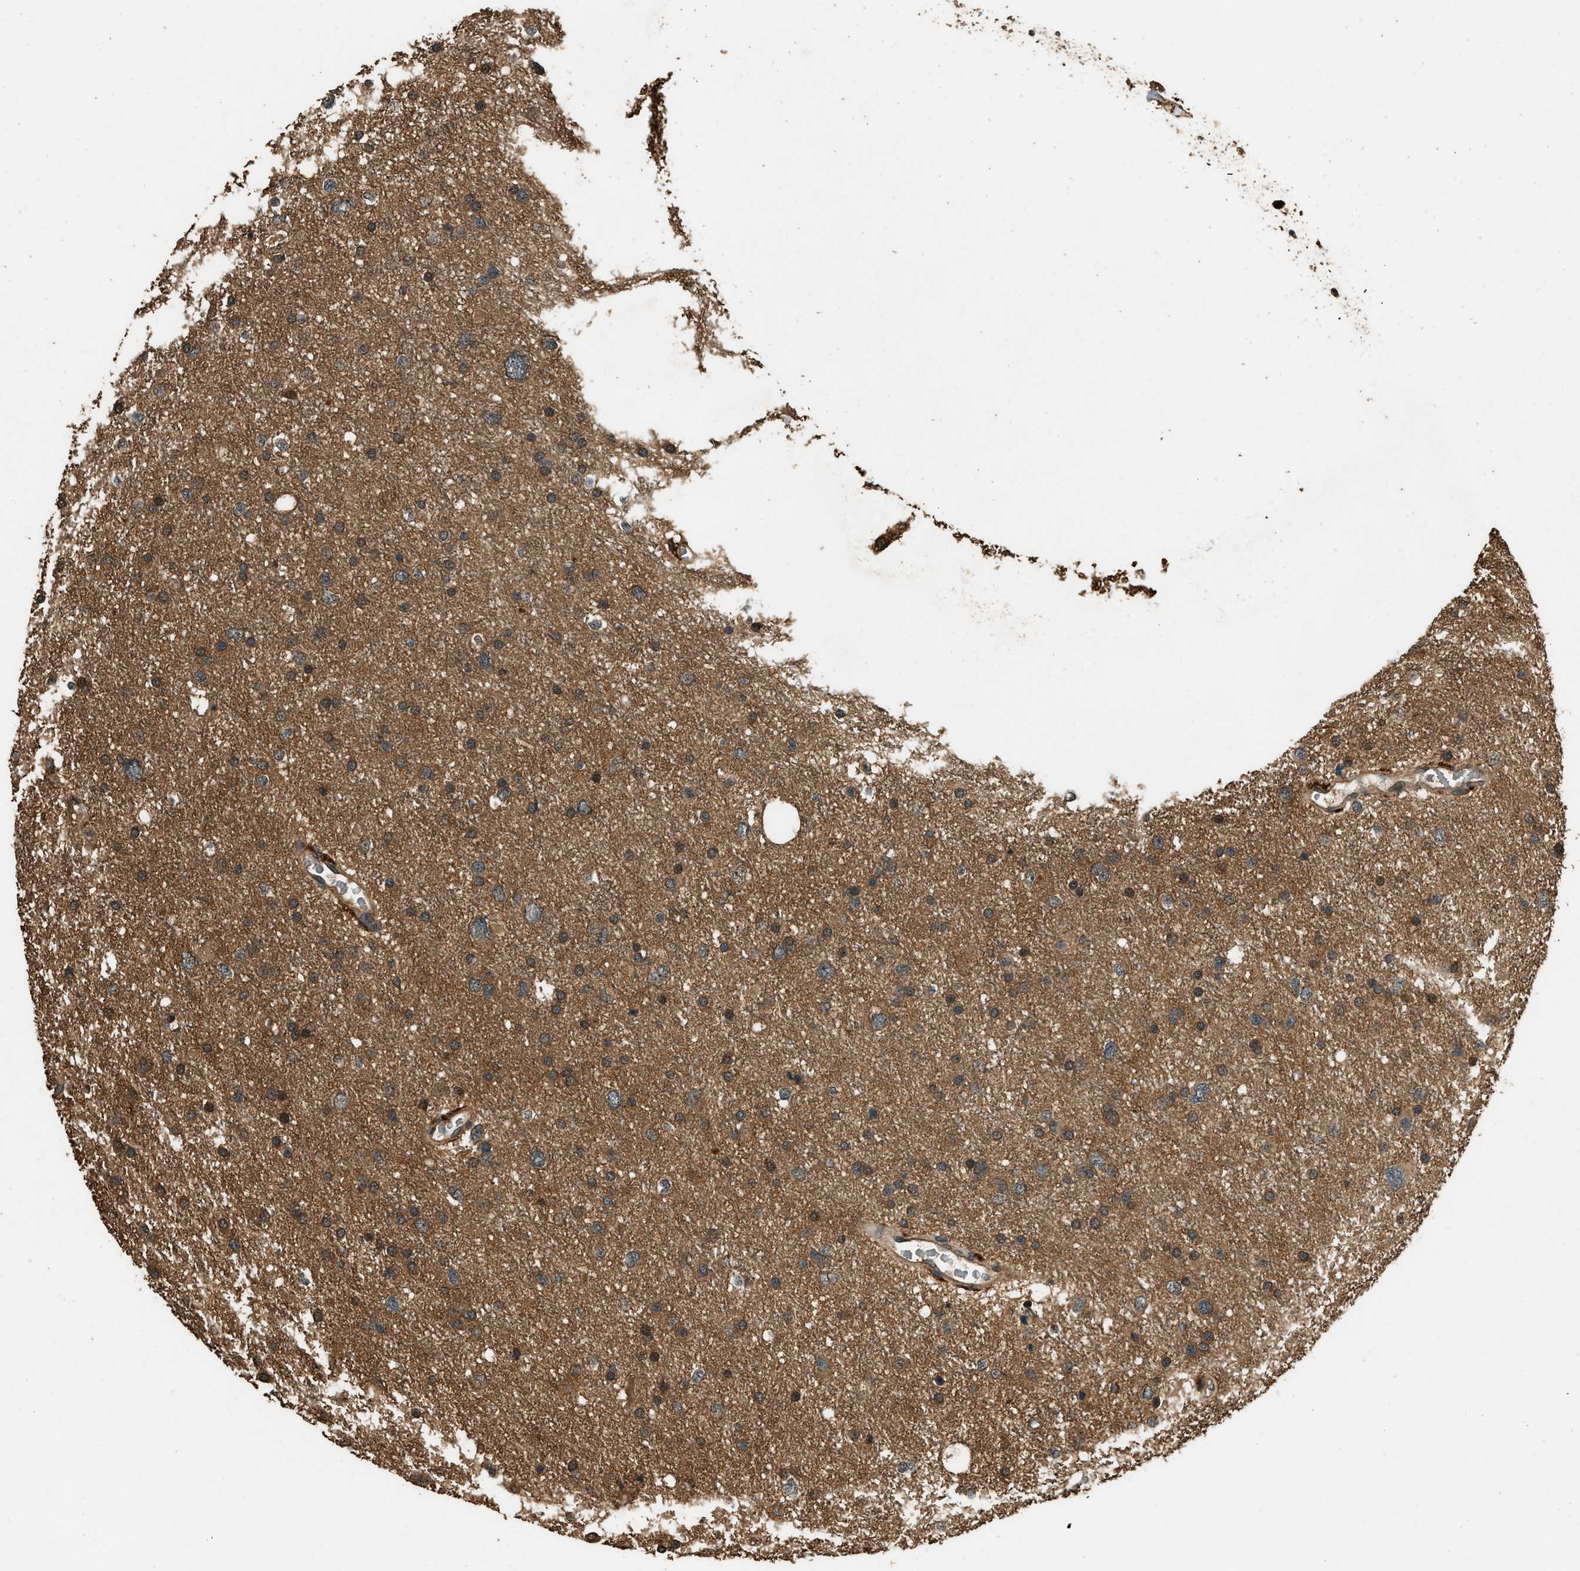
{"staining": {"intensity": "moderate", "quantity": ">75%", "location": "cytoplasmic/membranous"}, "tissue": "glioma", "cell_type": "Tumor cells", "image_type": "cancer", "snomed": [{"axis": "morphology", "description": "Glioma, malignant, Low grade"}, {"axis": "topography", "description": "Brain"}], "caption": "This is a histology image of IHC staining of malignant glioma (low-grade), which shows moderate positivity in the cytoplasmic/membranous of tumor cells.", "gene": "RAP2A", "patient": {"sex": "female", "age": 37}}